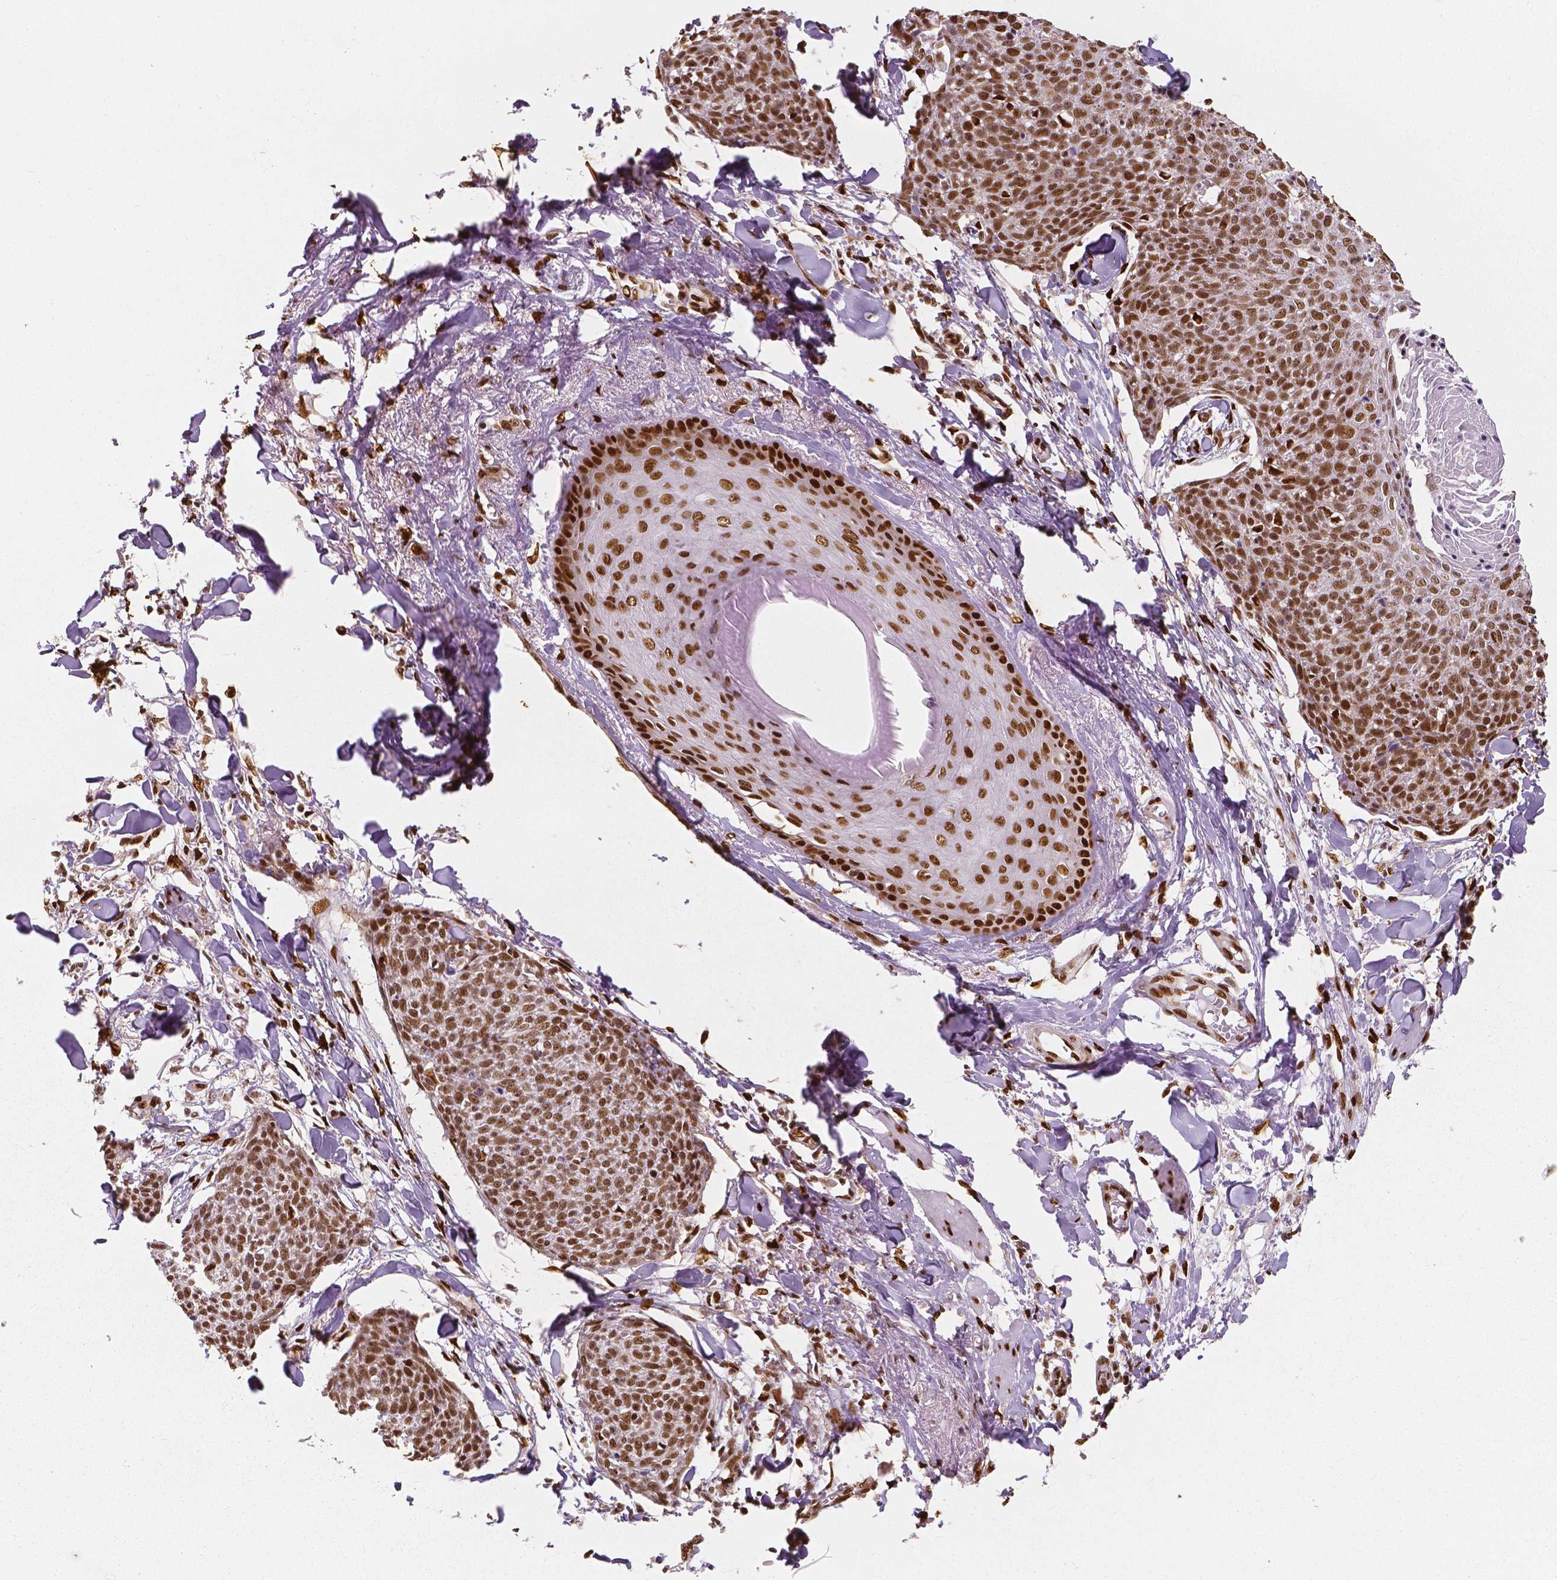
{"staining": {"intensity": "moderate", "quantity": ">75%", "location": "nuclear"}, "tissue": "skin cancer", "cell_type": "Tumor cells", "image_type": "cancer", "snomed": [{"axis": "morphology", "description": "Squamous cell carcinoma, NOS"}, {"axis": "topography", "description": "Skin"}, {"axis": "topography", "description": "Vulva"}], "caption": "A high-resolution histopathology image shows immunohistochemistry staining of squamous cell carcinoma (skin), which reveals moderate nuclear expression in approximately >75% of tumor cells.", "gene": "NUCKS1", "patient": {"sex": "female", "age": 75}}